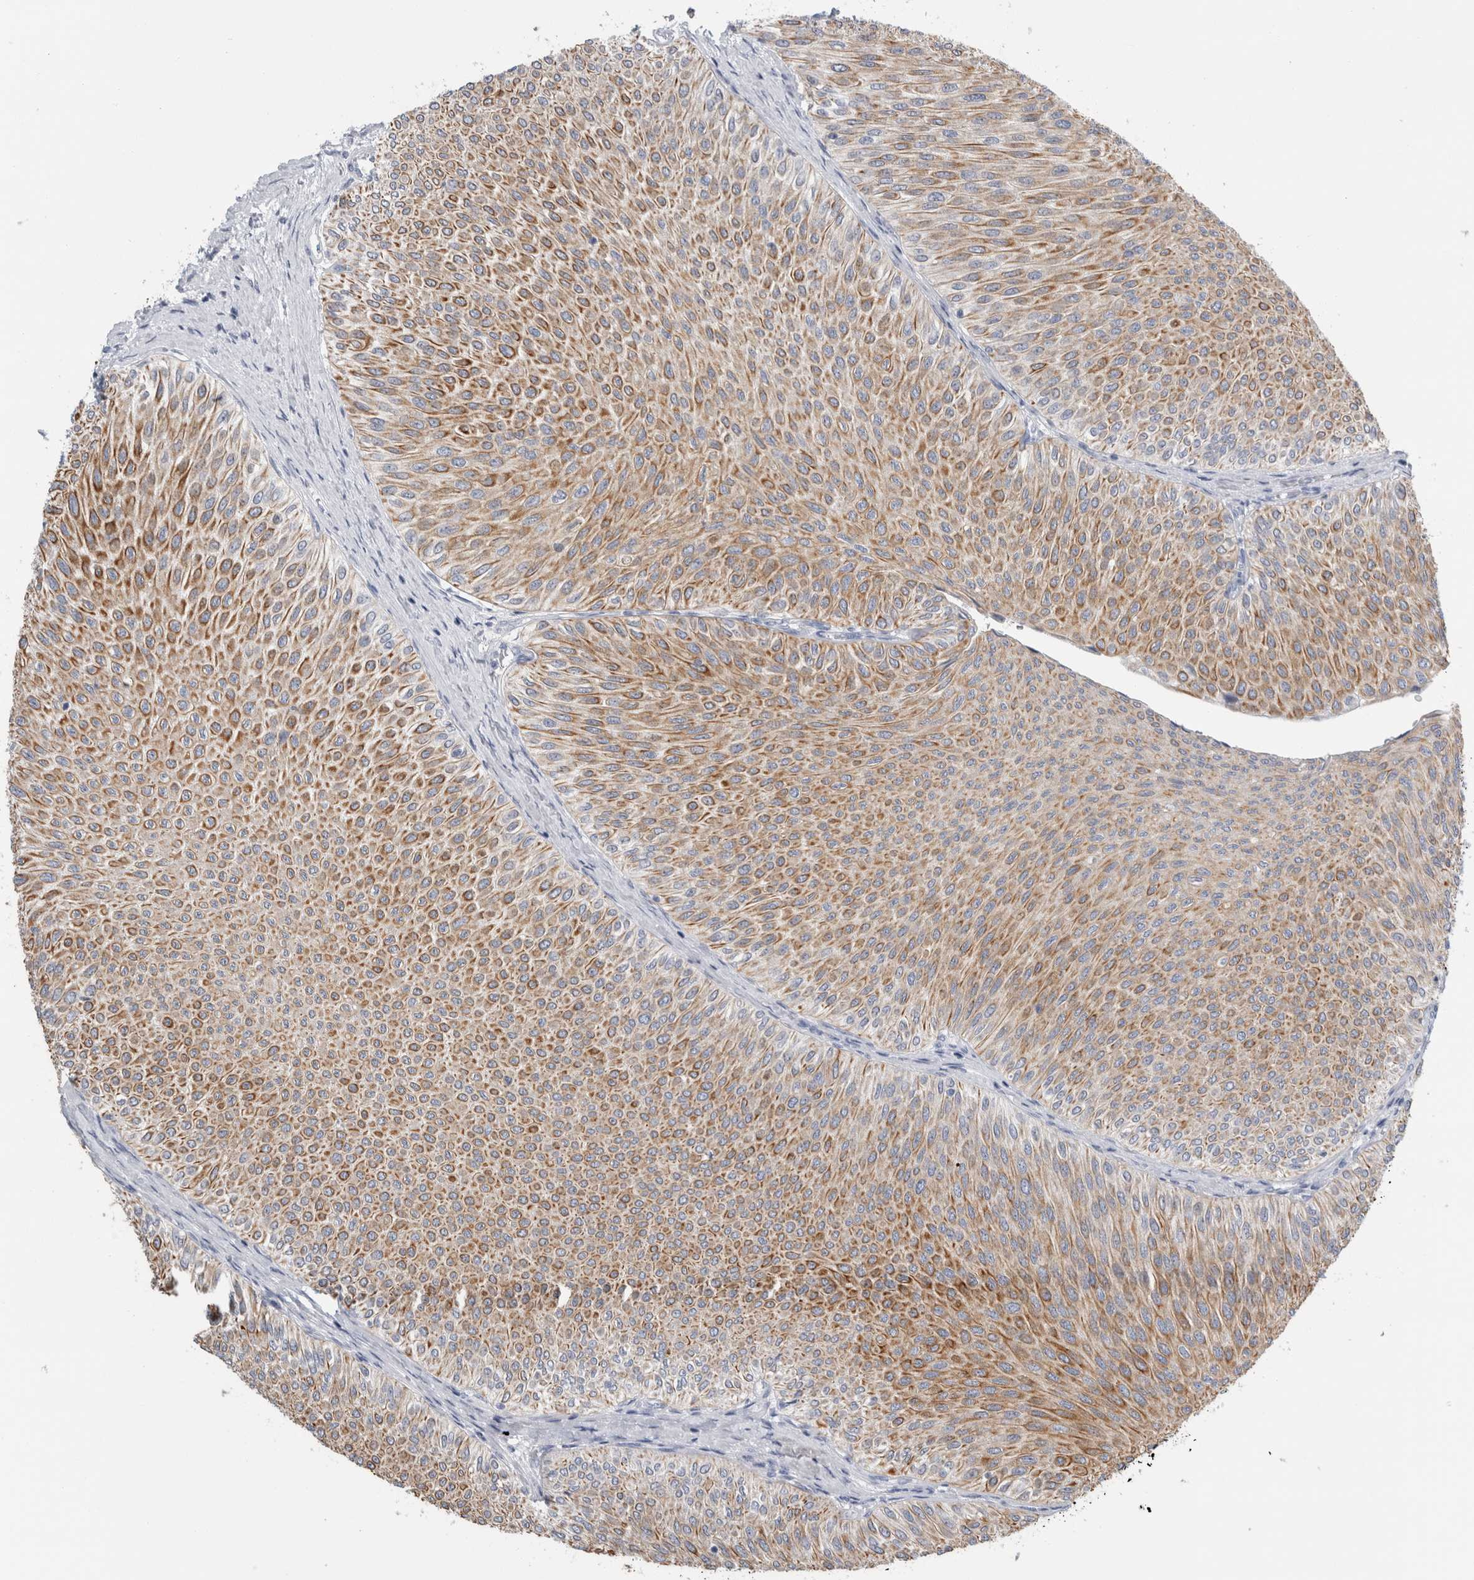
{"staining": {"intensity": "moderate", "quantity": ">75%", "location": "cytoplasmic/membranous"}, "tissue": "urothelial cancer", "cell_type": "Tumor cells", "image_type": "cancer", "snomed": [{"axis": "morphology", "description": "Urothelial carcinoma, Low grade"}, {"axis": "topography", "description": "Urinary bladder"}], "caption": "Moderate cytoplasmic/membranous staining for a protein is seen in approximately >75% of tumor cells of urothelial cancer using immunohistochemistry (IHC).", "gene": "RPH3AL", "patient": {"sex": "male", "age": 78}}